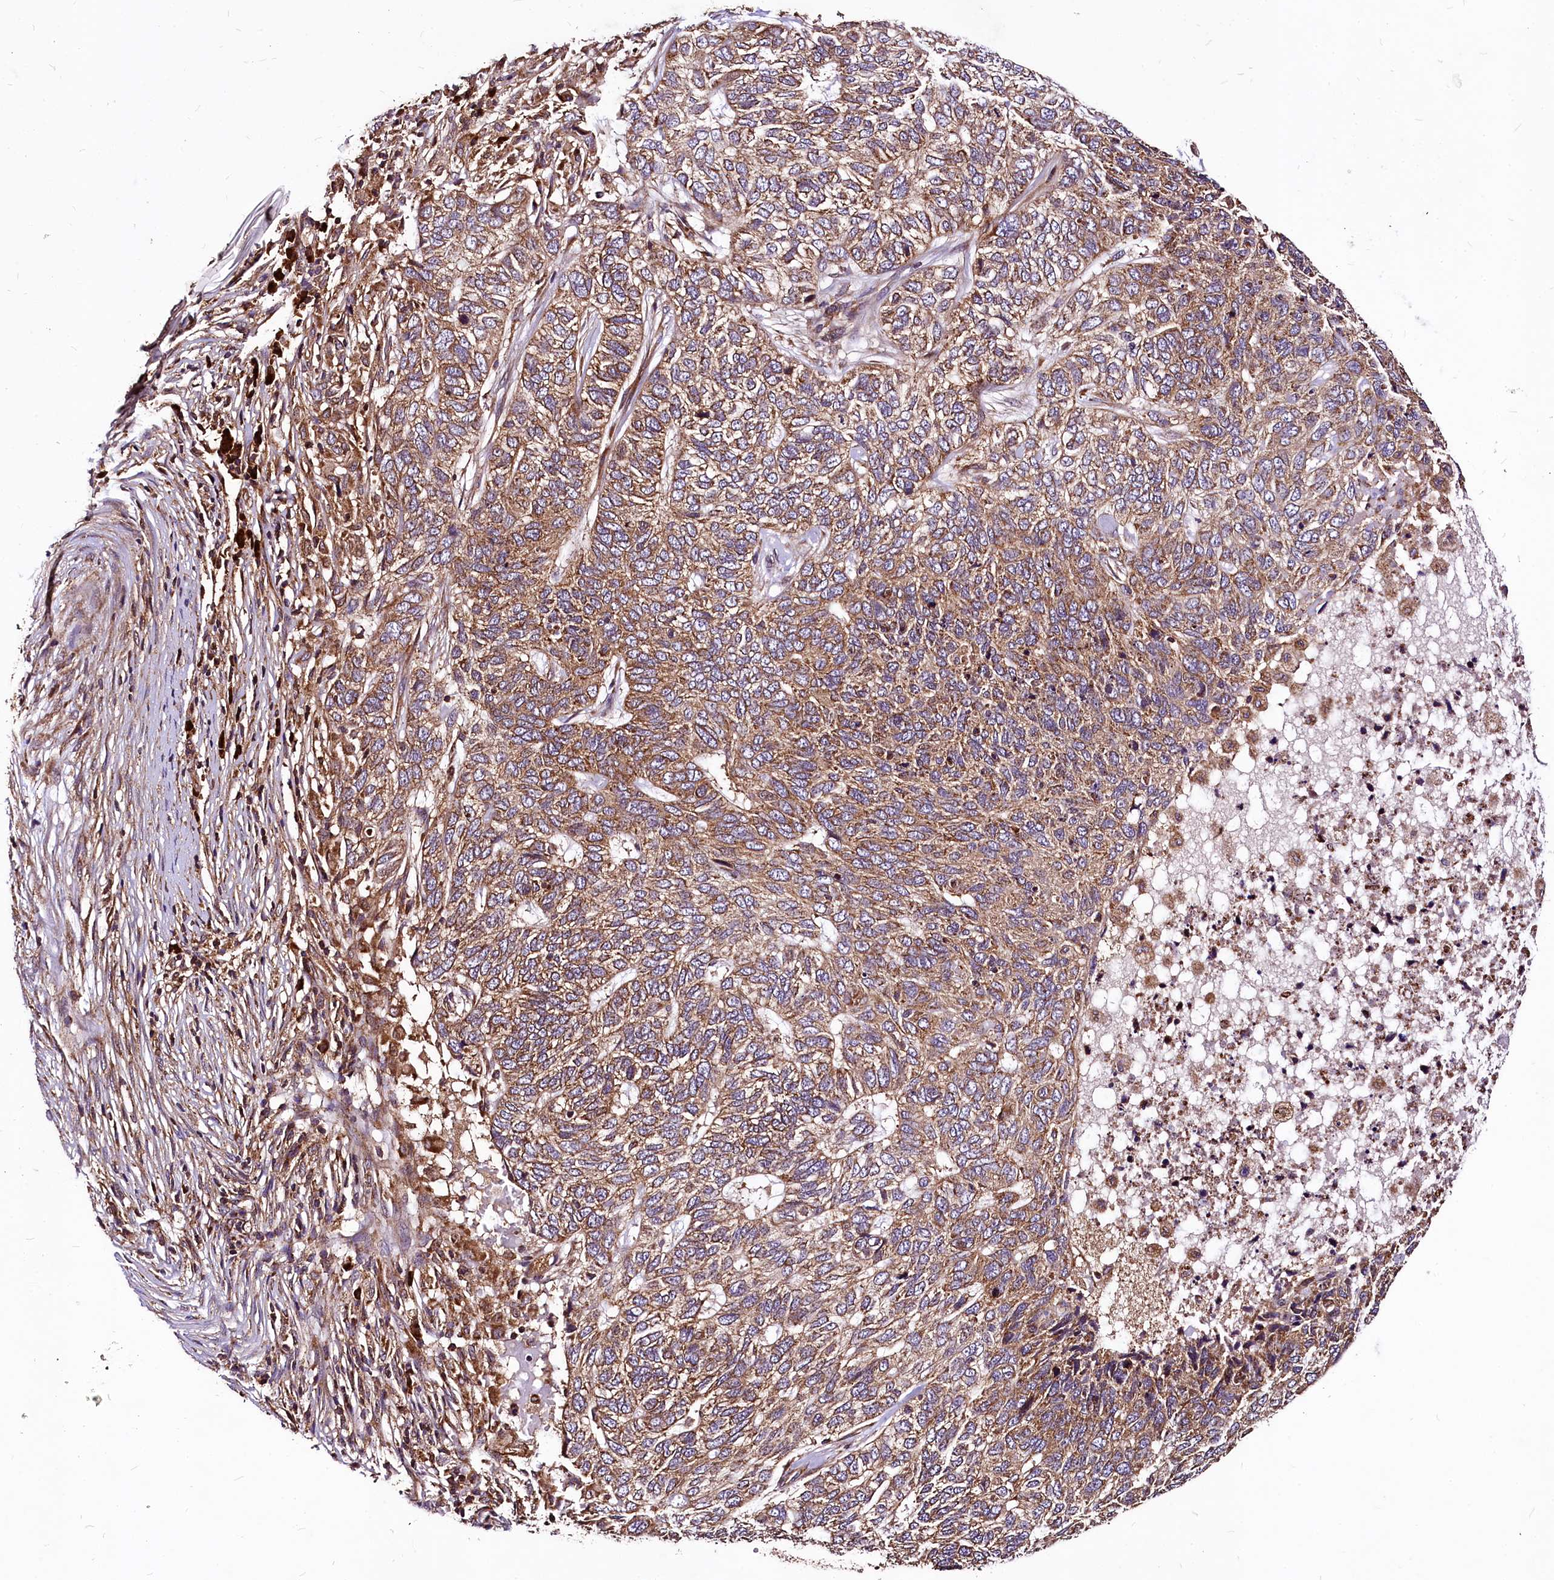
{"staining": {"intensity": "moderate", "quantity": ">75%", "location": "cytoplasmic/membranous"}, "tissue": "skin cancer", "cell_type": "Tumor cells", "image_type": "cancer", "snomed": [{"axis": "morphology", "description": "Basal cell carcinoma"}, {"axis": "topography", "description": "Skin"}], "caption": "The photomicrograph displays staining of skin cancer, revealing moderate cytoplasmic/membranous protein staining (brown color) within tumor cells. (IHC, brightfield microscopy, high magnification).", "gene": "LRSAM1", "patient": {"sex": "female", "age": 65}}